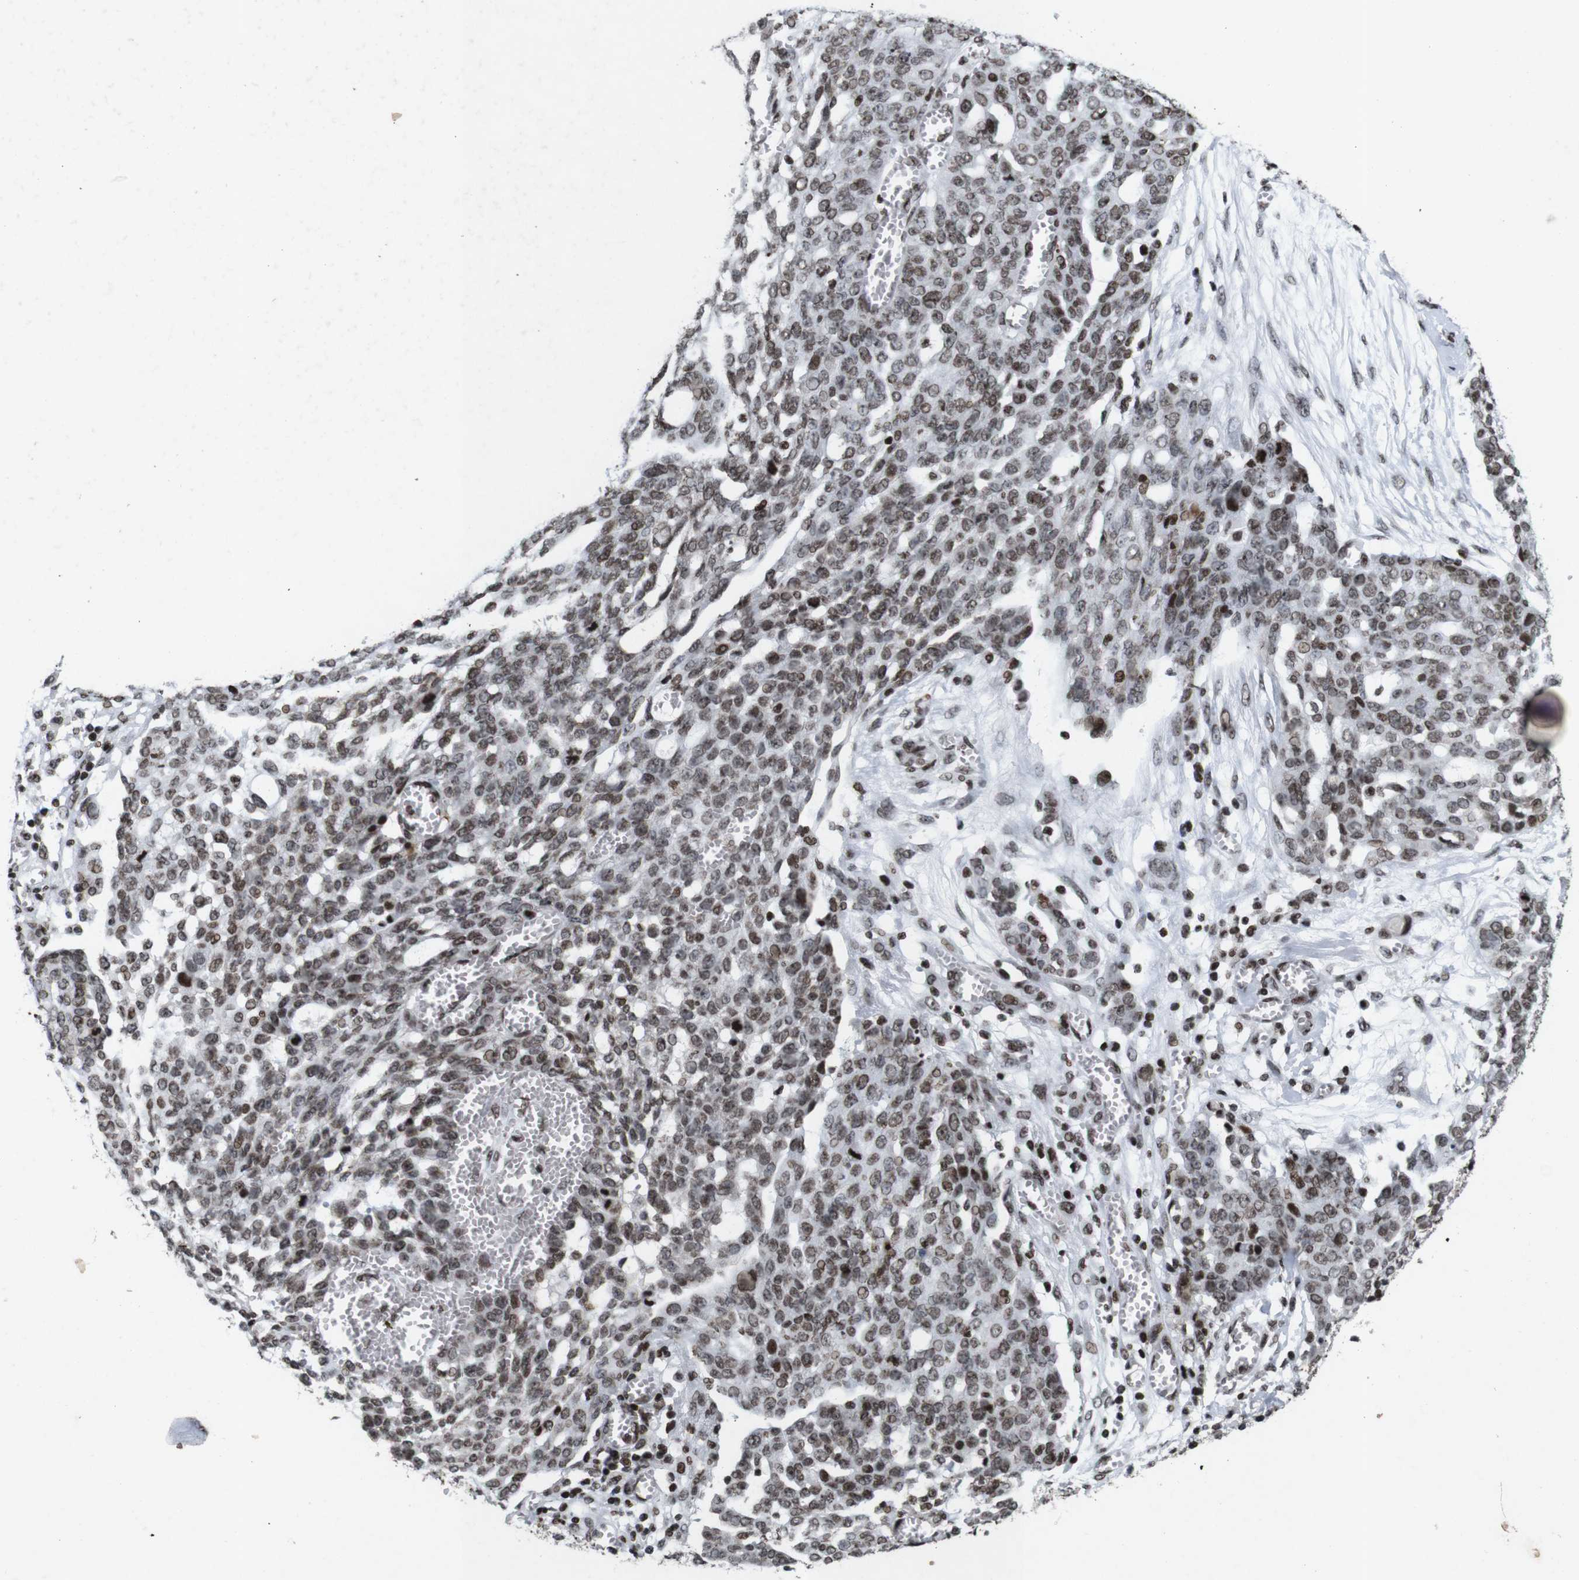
{"staining": {"intensity": "moderate", "quantity": ">75%", "location": "nuclear"}, "tissue": "ovarian cancer", "cell_type": "Tumor cells", "image_type": "cancer", "snomed": [{"axis": "morphology", "description": "Cystadenocarcinoma, serous, NOS"}, {"axis": "topography", "description": "Soft tissue"}, {"axis": "topography", "description": "Ovary"}], "caption": "A brown stain labels moderate nuclear expression of a protein in human serous cystadenocarcinoma (ovarian) tumor cells.", "gene": "MAGEH1", "patient": {"sex": "female", "age": 57}}